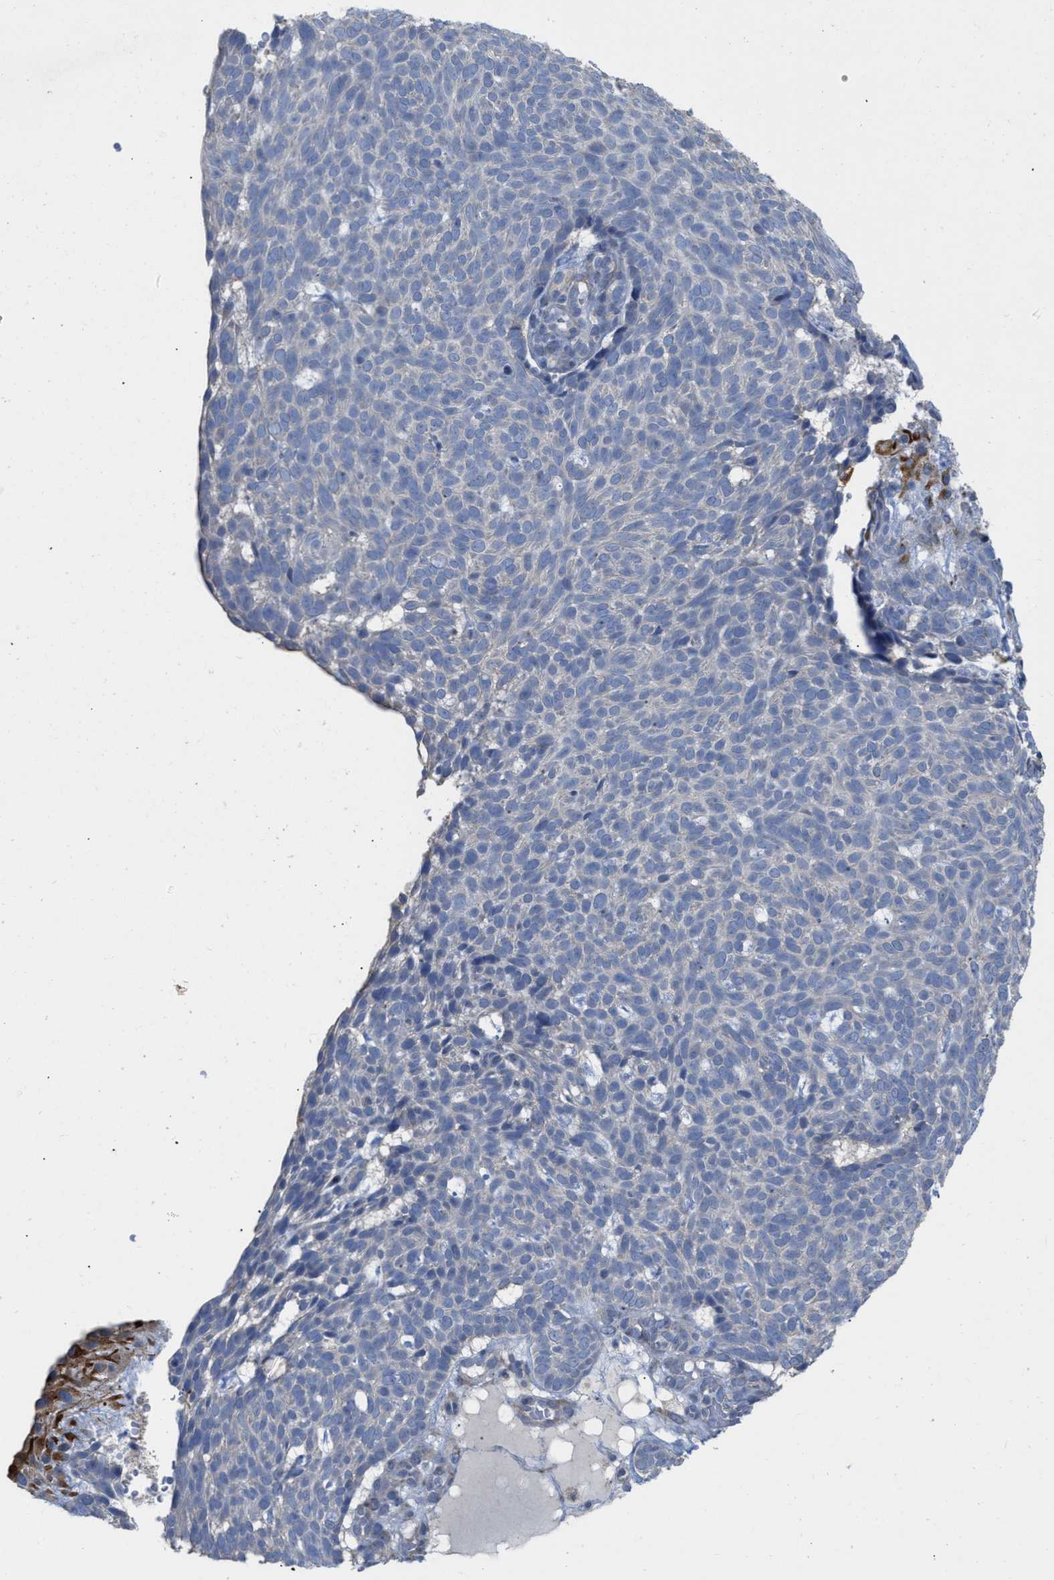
{"staining": {"intensity": "negative", "quantity": "none", "location": "none"}, "tissue": "skin cancer", "cell_type": "Tumor cells", "image_type": "cancer", "snomed": [{"axis": "morphology", "description": "Basal cell carcinoma"}, {"axis": "topography", "description": "Skin"}], "caption": "Immunohistochemical staining of human basal cell carcinoma (skin) shows no significant staining in tumor cells.", "gene": "TMEM131", "patient": {"sex": "male", "age": 61}}